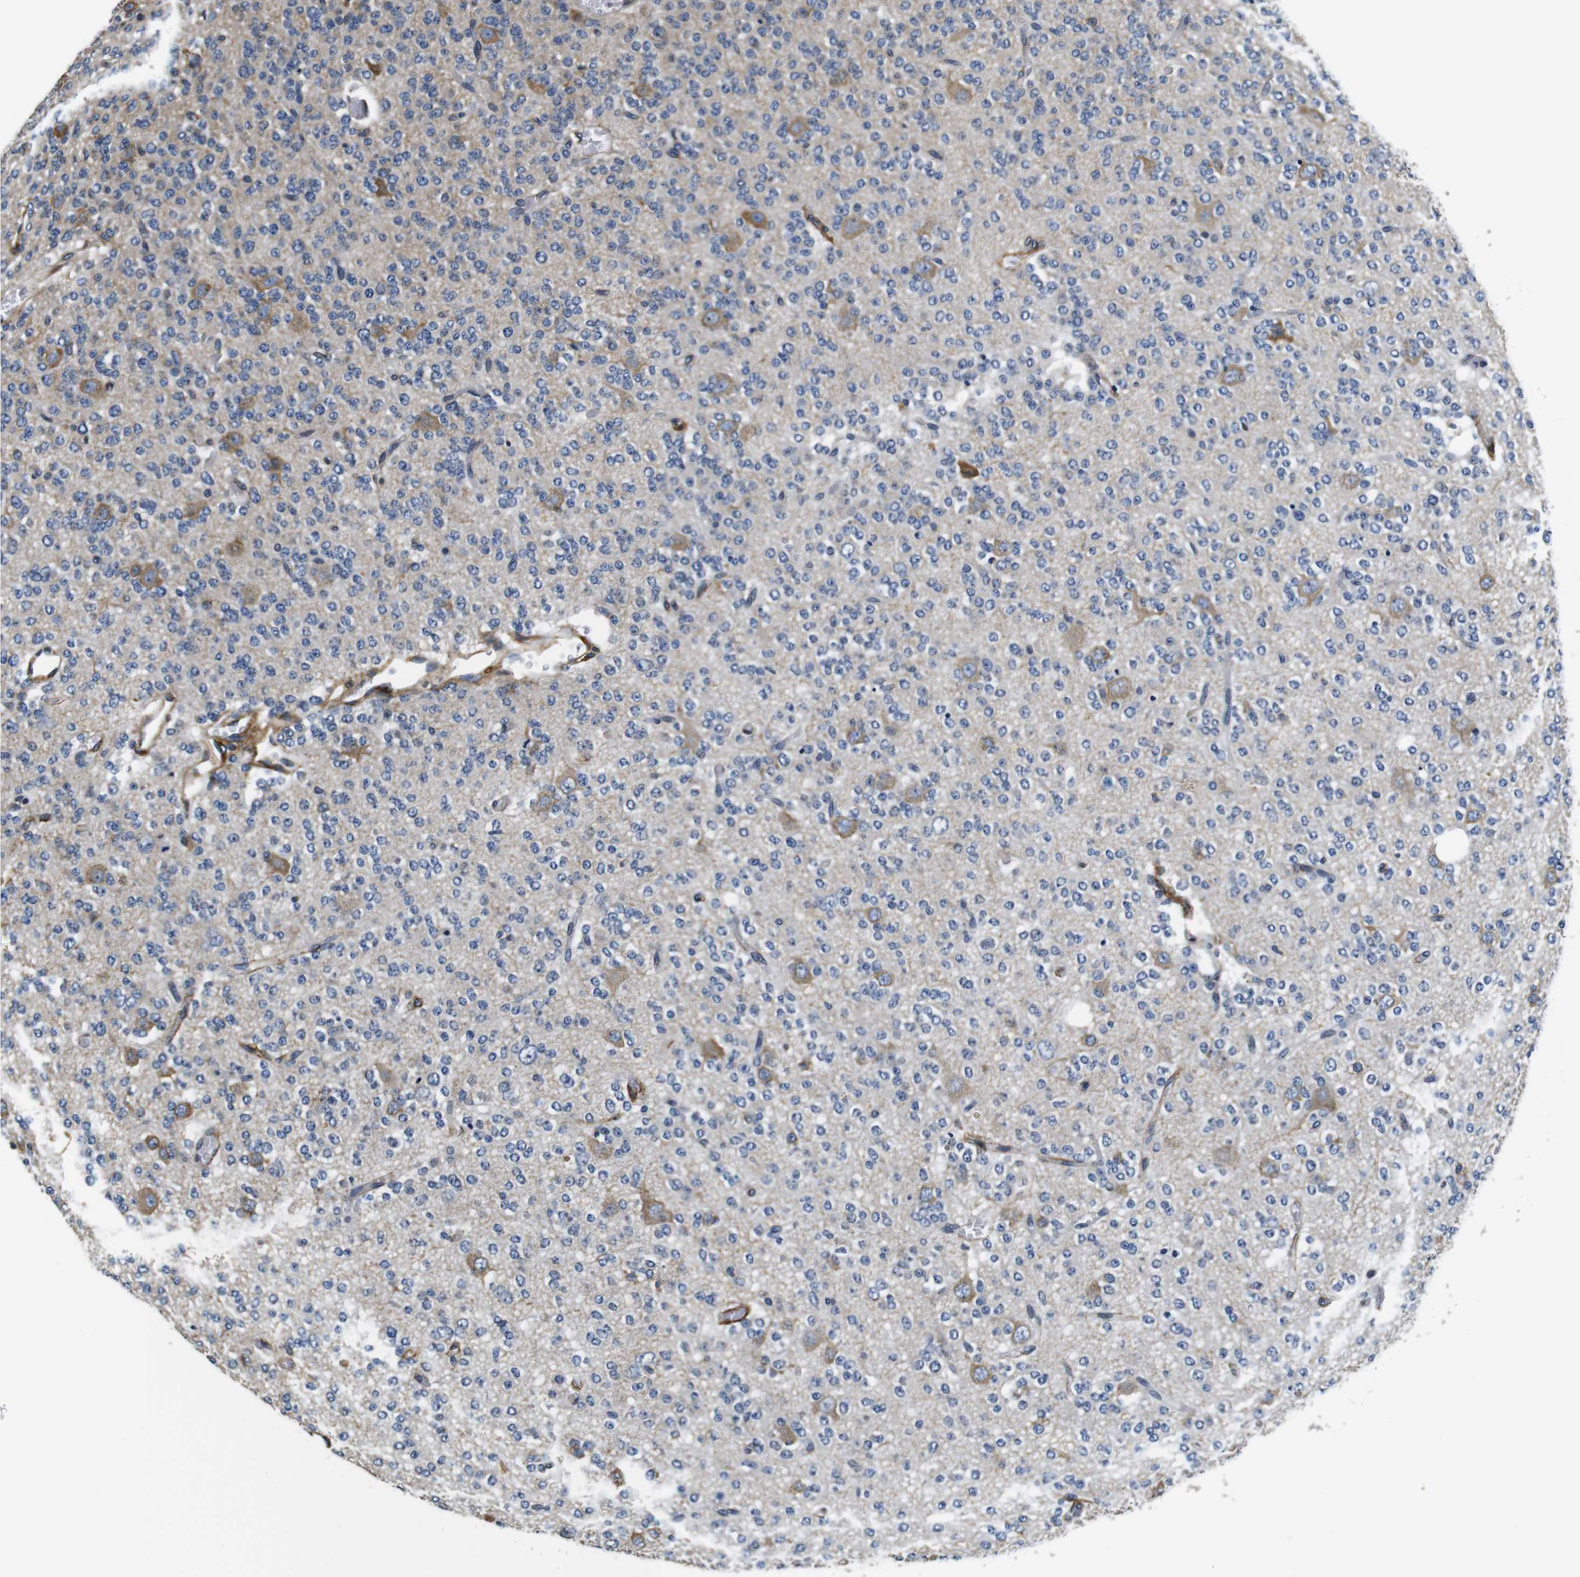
{"staining": {"intensity": "negative", "quantity": "none", "location": "none"}, "tissue": "glioma", "cell_type": "Tumor cells", "image_type": "cancer", "snomed": [{"axis": "morphology", "description": "Glioma, malignant, Low grade"}, {"axis": "topography", "description": "Brain"}], "caption": "Tumor cells are negative for brown protein staining in glioma. Brightfield microscopy of IHC stained with DAB (brown) and hematoxylin (blue), captured at high magnification.", "gene": "COL1A1", "patient": {"sex": "male", "age": 38}}